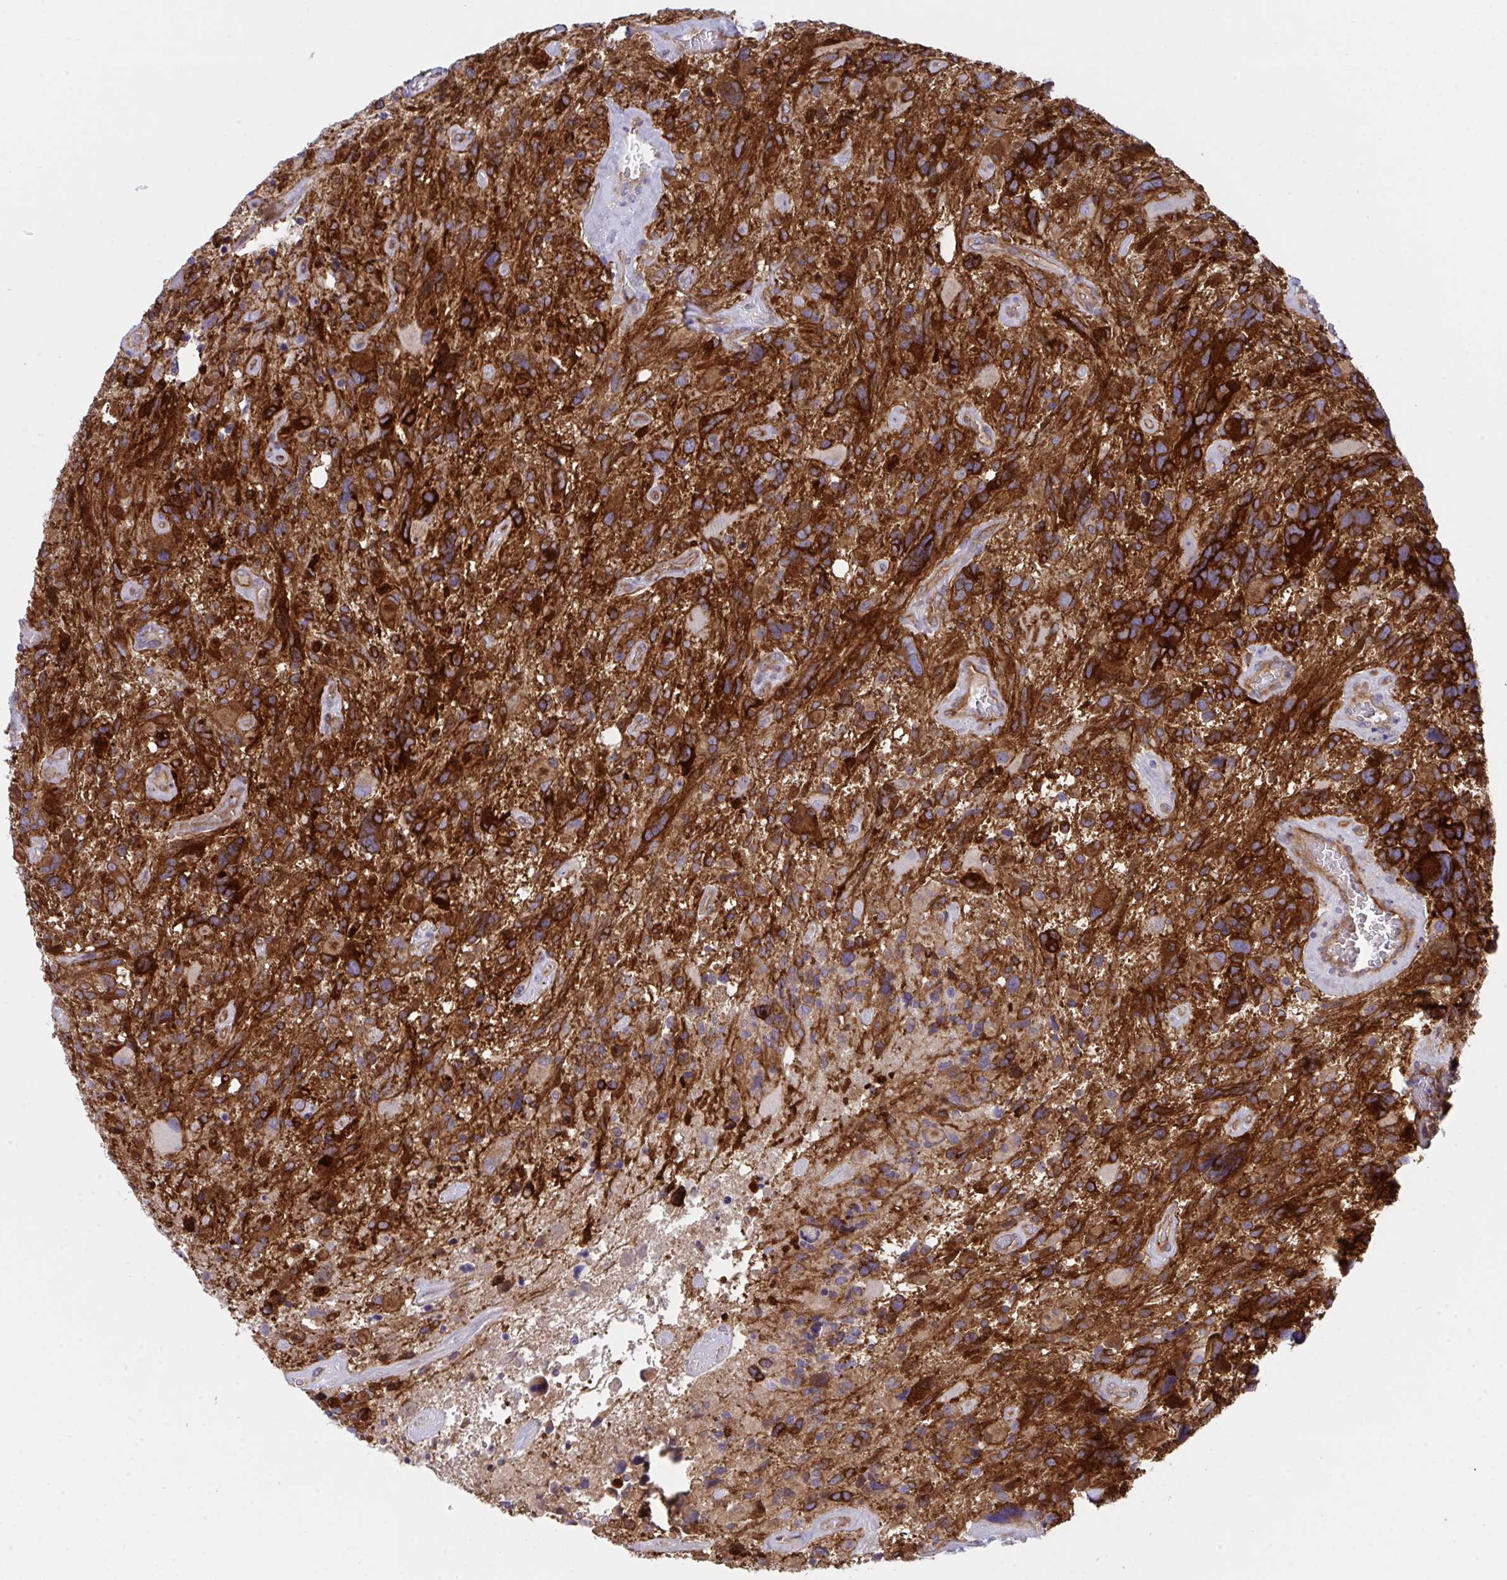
{"staining": {"intensity": "strong", "quantity": ">75%", "location": "cytoplasmic/membranous"}, "tissue": "glioma", "cell_type": "Tumor cells", "image_type": "cancer", "snomed": [{"axis": "morphology", "description": "Glioma, malignant, High grade"}, {"axis": "topography", "description": "Brain"}], "caption": "IHC (DAB) staining of malignant high-grade glioma reveals strong cytoplasmic/membranous protein expression in approximately >75% of tumor cells. The protein of interest is stained brown, and the nuclei are stained in blue (DAB IHC with brightfield microscopy, high magnification).", "gene": "GAB1", "patient": {"sex": "male", "age": 49}}